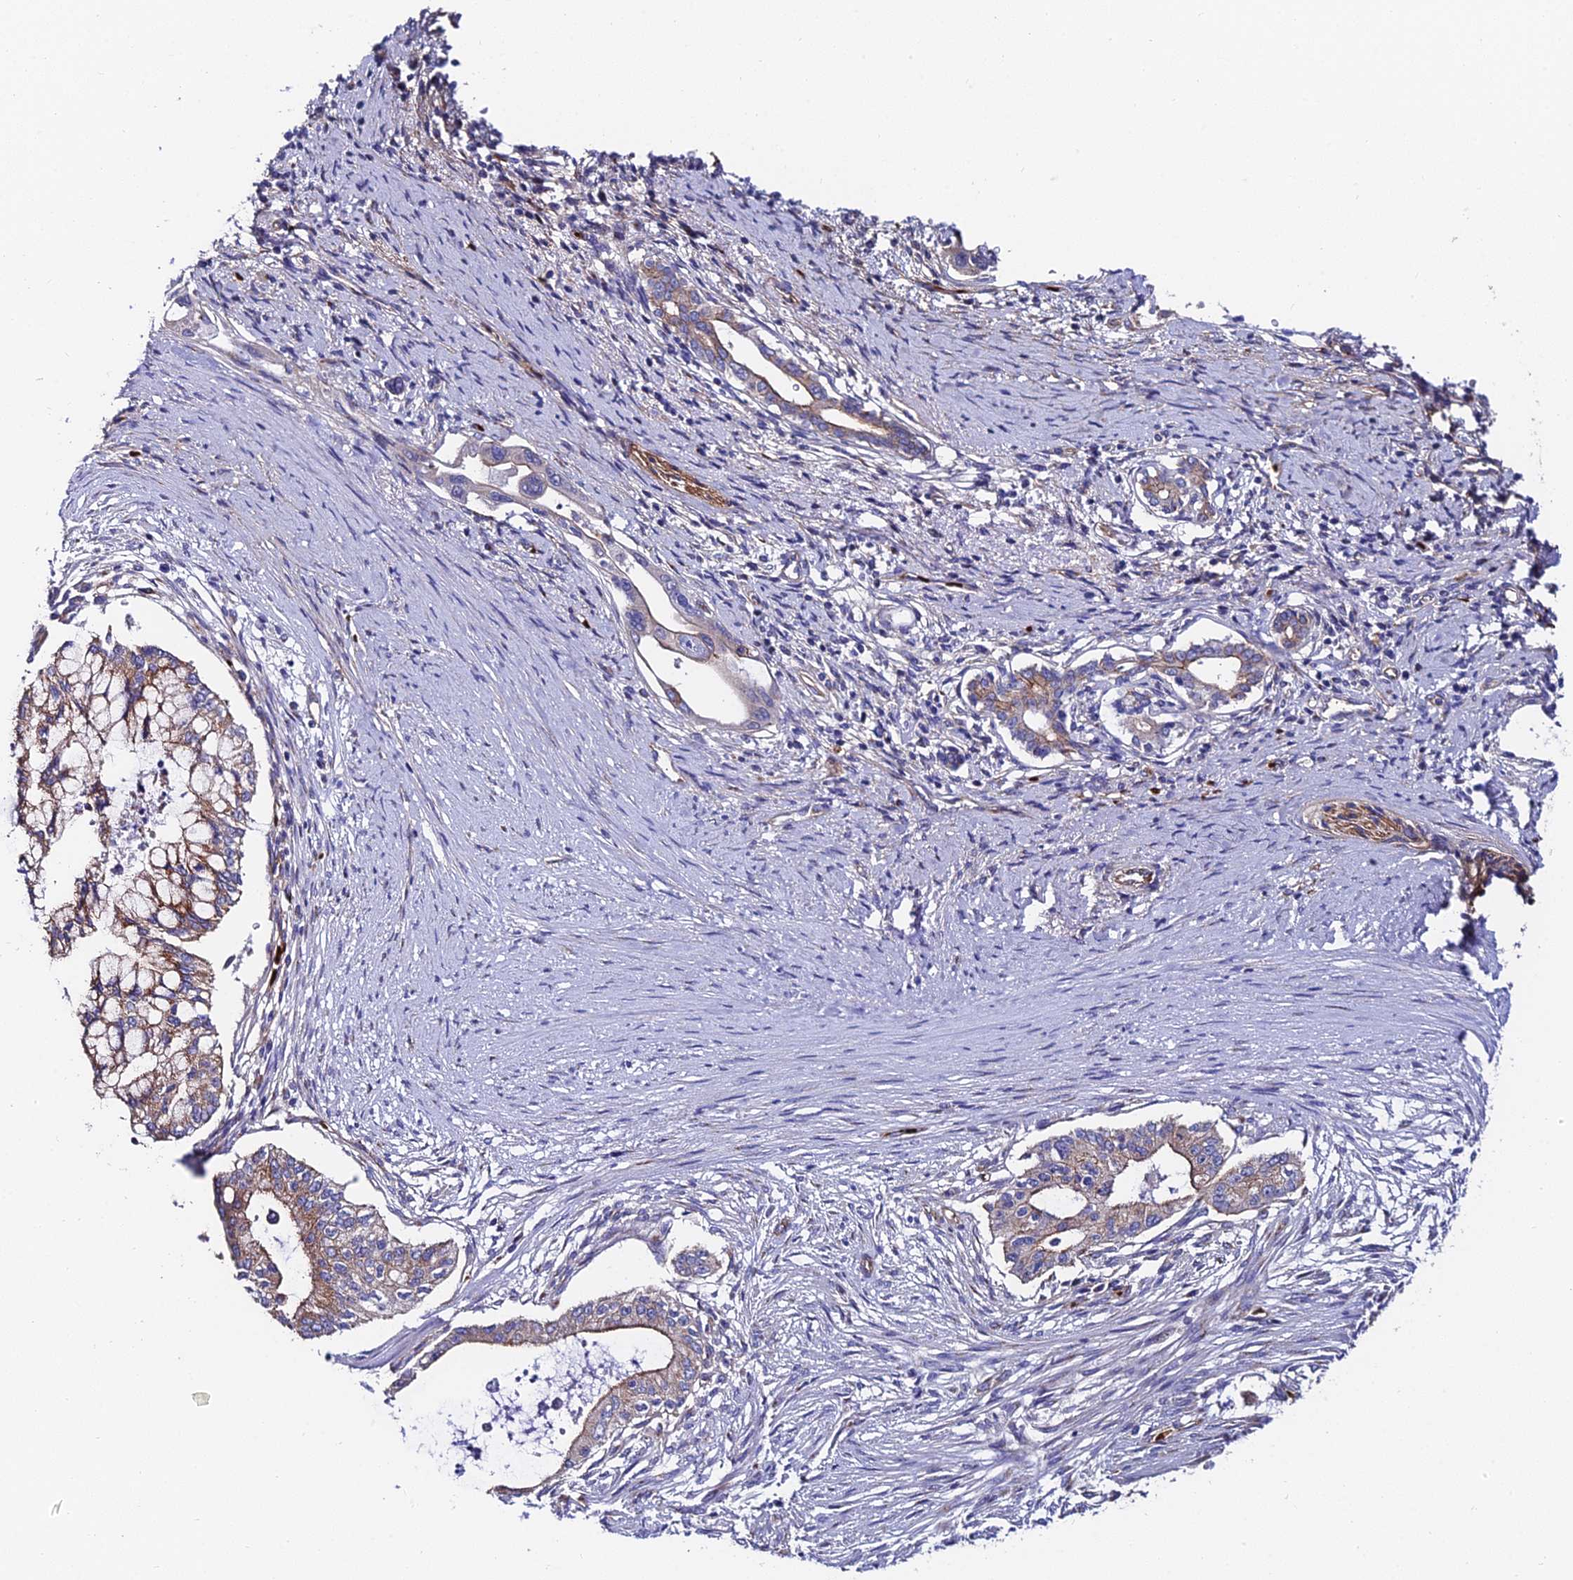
{"staining": {"intensity": "weak", "quantity": "25%-75%", "location": "cytoplasmic/membranous"}, "tissue": "pancreatic cancer", "cell_type": "Tumor cells", "image_type": "cancer", "snomed": [{"axis": "morphology", "description": "Adenocarcinoma, NOS"}, {"axis": "topography", "description": "Pancreas"}], "caption": "Tumor cells reveal low levels of weak cytoplasmic/membranous staining in approximately 25%-75% of cells in human pancreatic adenocarcinoma. The protein is stained brown, and the nuclei are stained in blue (DAB IHC with brightfield microscopy, high magnification).", "gene": "ADGRF3", "patient": {"sex": "male", "age": 46}}